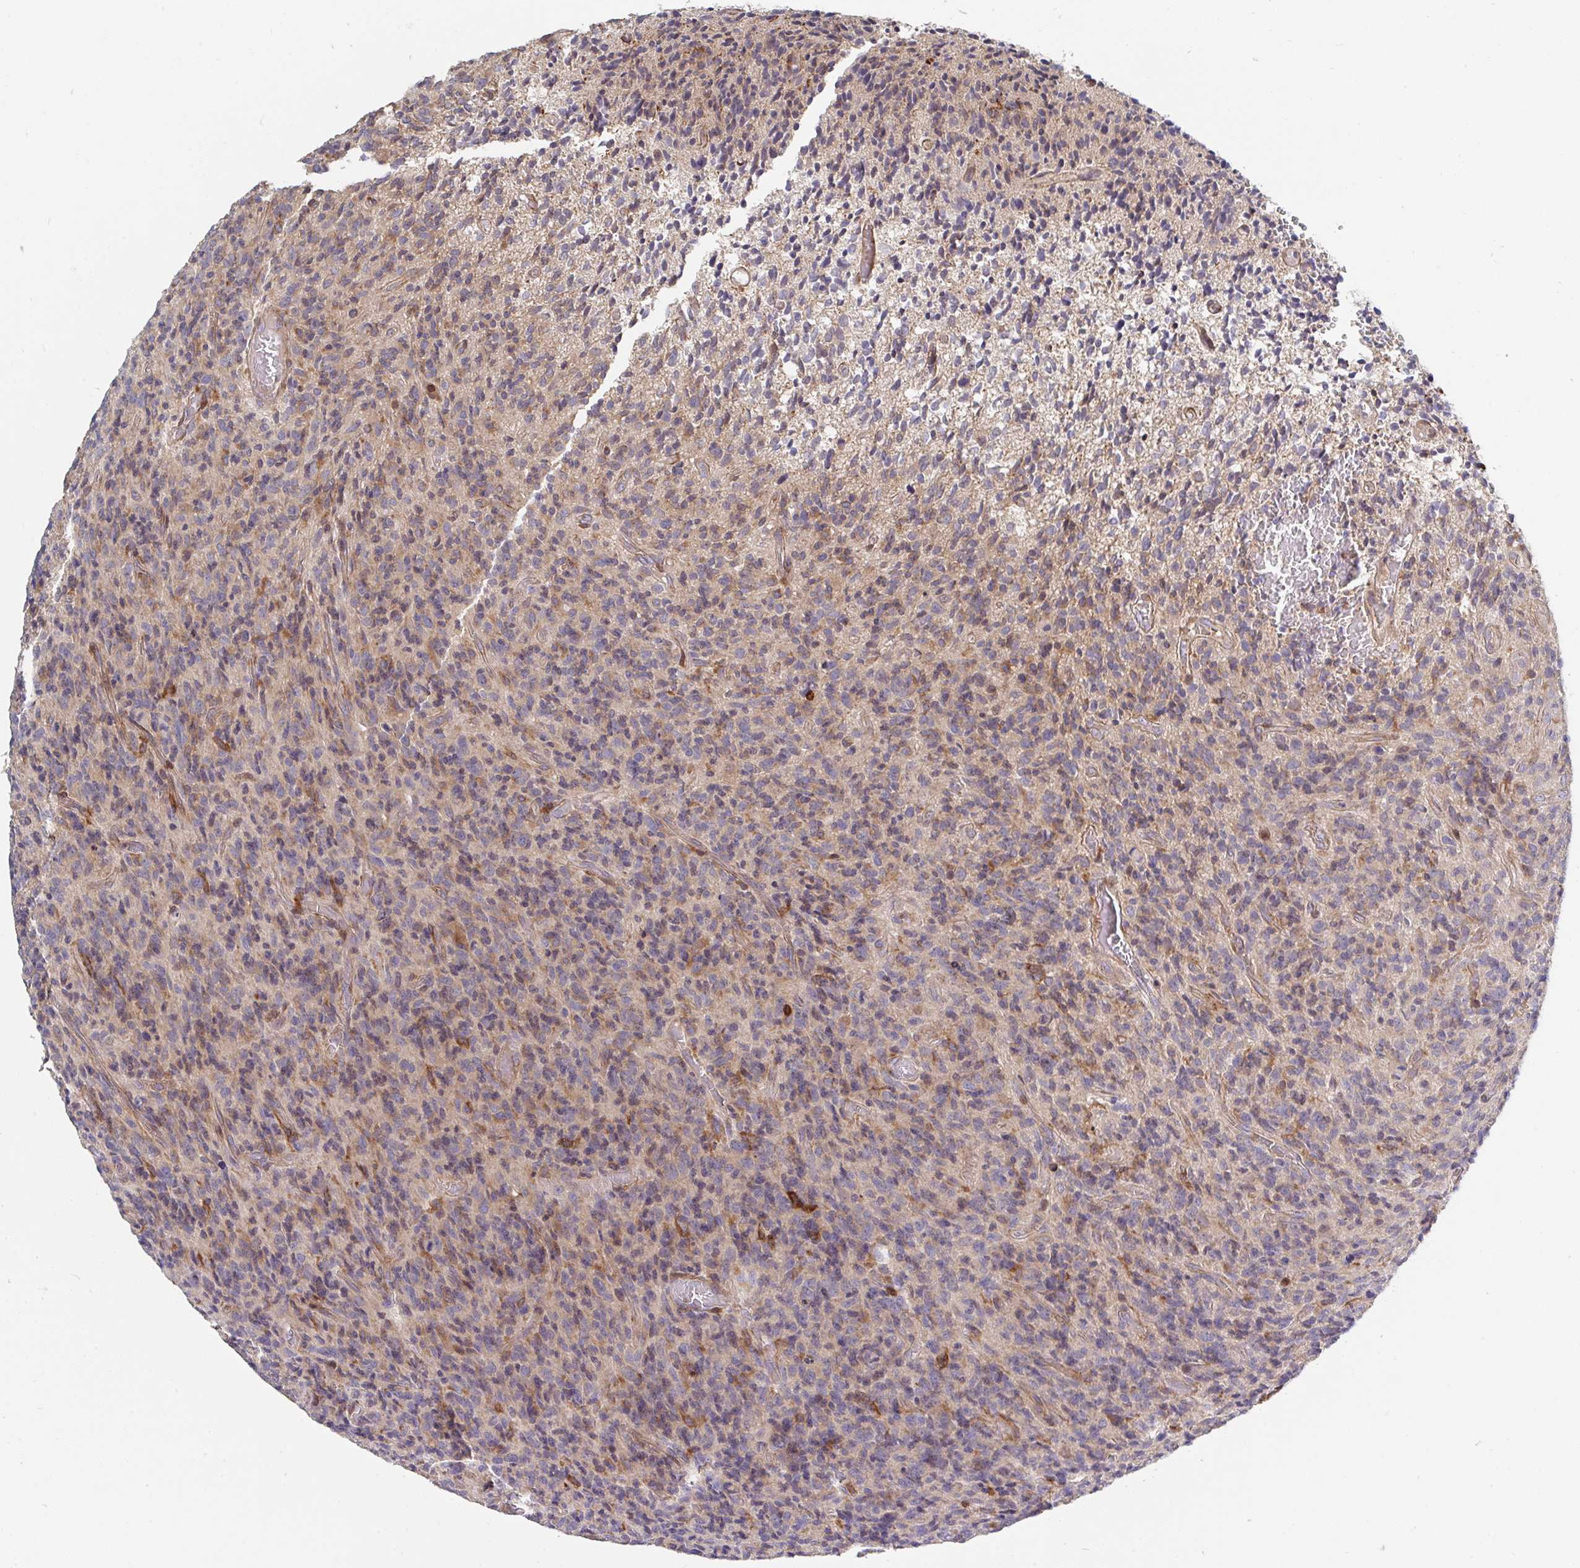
{"staining": {"intensity": "weak", "quantity": "25%-75%", "location": "cytoplasmic/membranous"}, "tissue": "glioma", "cell_type": "Tumor cells", "image_type": "cancer", "snomed": [{"axis": "morphology", "description": "Glioma, malignant, High grade"}, {"axis": "topography", "description": "Brain"}], "caption": "Protein analysis of malignant glioma (high-grade) tissue displays weak cytoplasmic/membranous staining in approximately 25%-75% of tumor cells.", "gene": "FRMD3", "patient": {"sex": "male", "age": 76}}